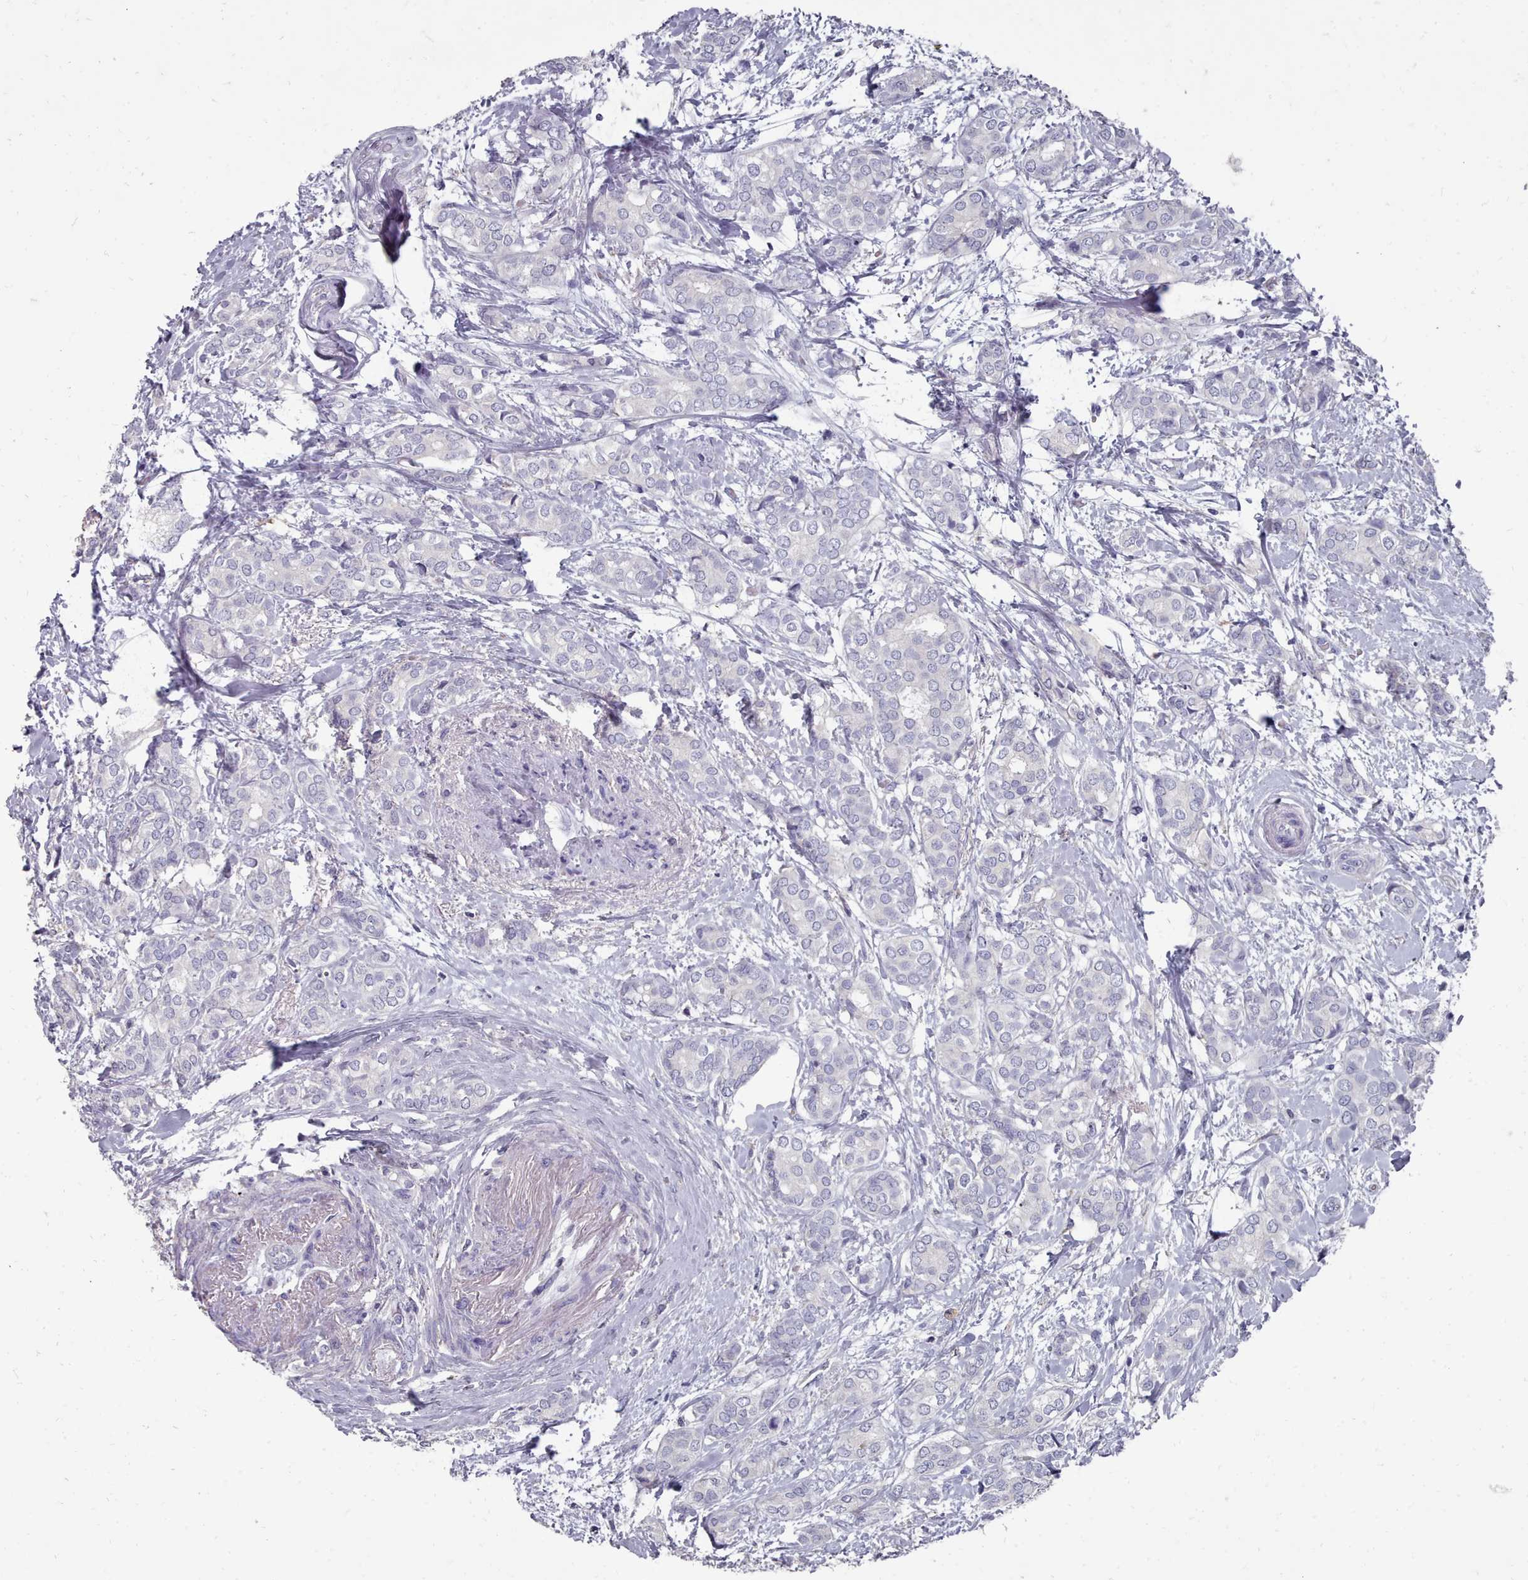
{"staining": {"intensity": "negative", "quantity": "none", "location": "none"}, "tissue": "breast cancer", "cell_type": "Tumor cells", "image_type": "cancer", "snomed": [{"axis": "morphology", "description": "Duct carcinoma"}, {"axis": "topography", "description": "Breast"}], "caption": "Breast infiltrating ductal carcinoma was stained to show a protein in brown. There is no significant positivity in tumor cells. The staining was performed using DAB (3,3'-diaminobenzidine) to visualize the protein expression in brown, while the nuclei were stained in blue with hematoxylin (Magnification: 20x).", "gene": "OTULINL", "patient": {"sex": "female", "age": 73}}